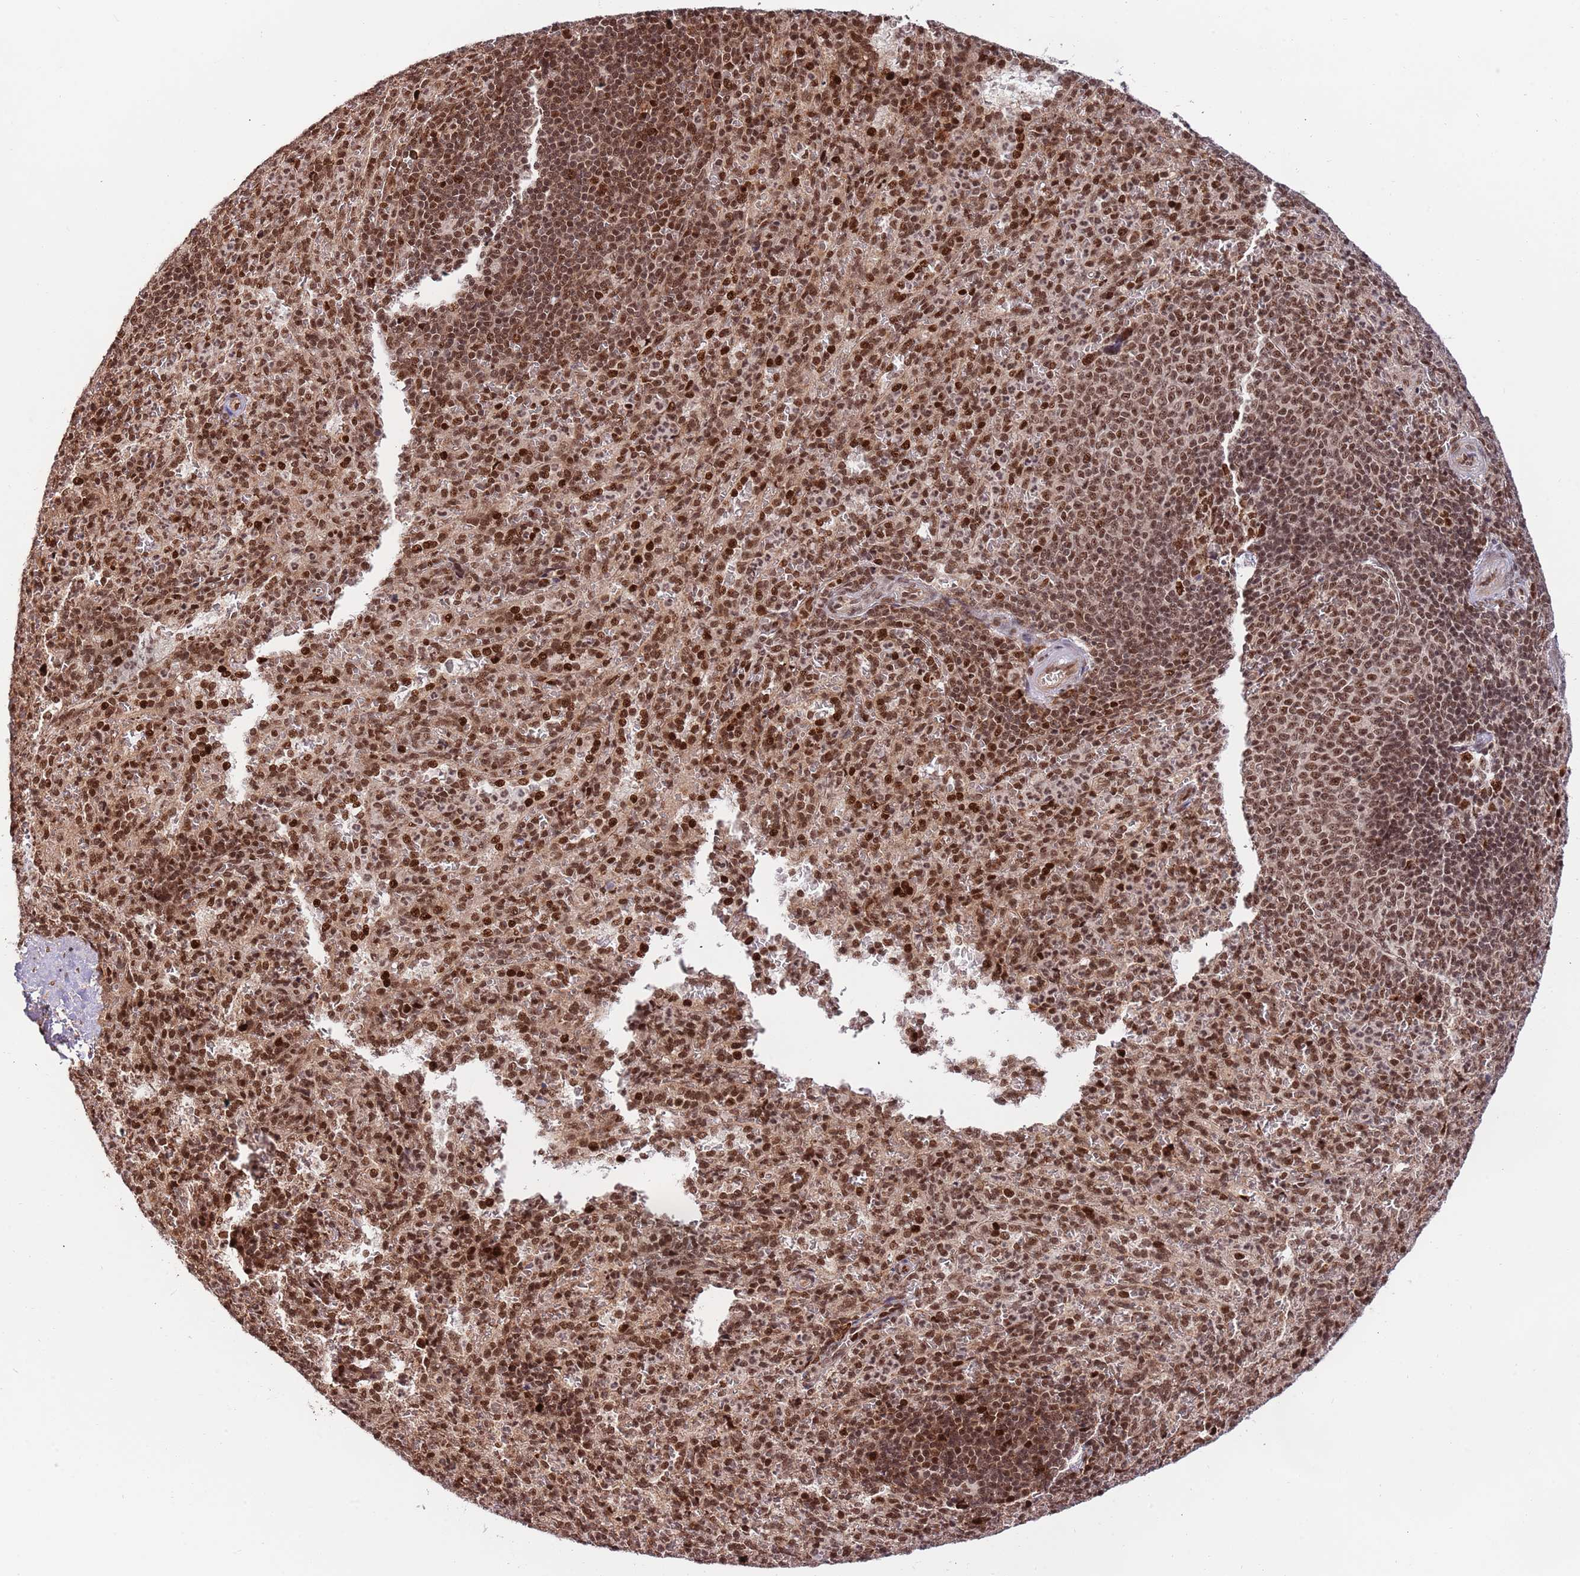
{"staining": {"intensity": "strong", "quantity": ">75%", "location": "nuclear"}, "tissue": "spleen", "cell_type": "Cells in red pulp", "image_type": "normal", "snomed": [{"axis": "morphology", "description": "Normal tissue, NOS"}, {"axis": "topography", "description": "Spleen"}], "caption": "Protein expression analysis of normal human spleen reveals strong nuclear positivity in about >75% of cells in red pulp. (brown staining indicates protein expression, while blue staining denotes nuclei).", "gene": "RIF1", "patient": {"sex": "female", "age": 21}}